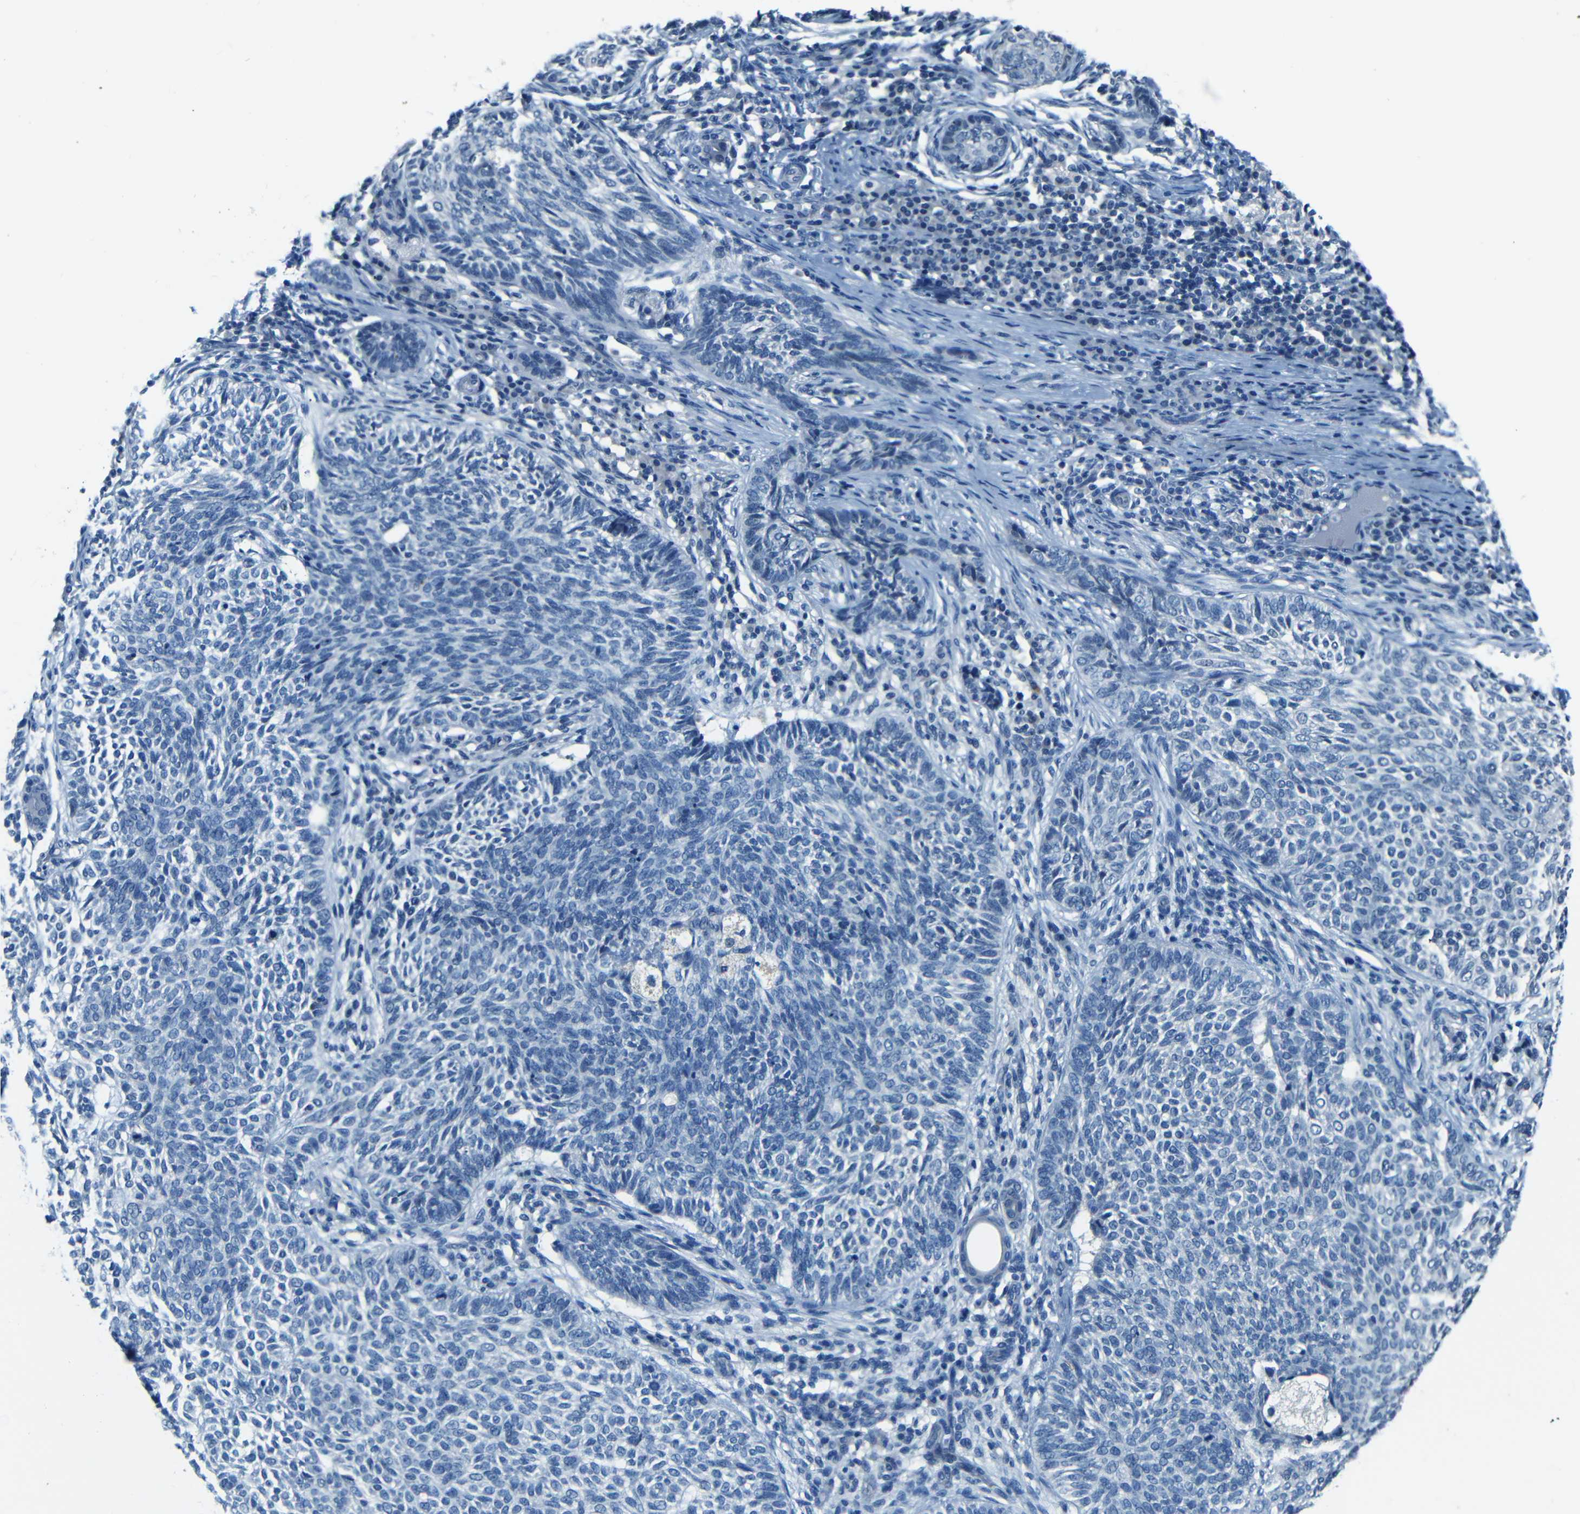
{"staining": {"intensity": "negative", "quantity": "none", "location": "none"}, "tissue": "skin cancer", "cell_type": "Tumor cells", "image_type": "cancer", "snomed": [{"axis": "morphology", "description": "Basal cell carcinoma"}, {"axis": "topography", "description": "Skin"}], "caption": "Tumor cells are negative for brown protein staining in skin cancer (basal cell carcinoma).", "gene": "ZMAT1", "patient": {"sex": "male", "age": 87}}